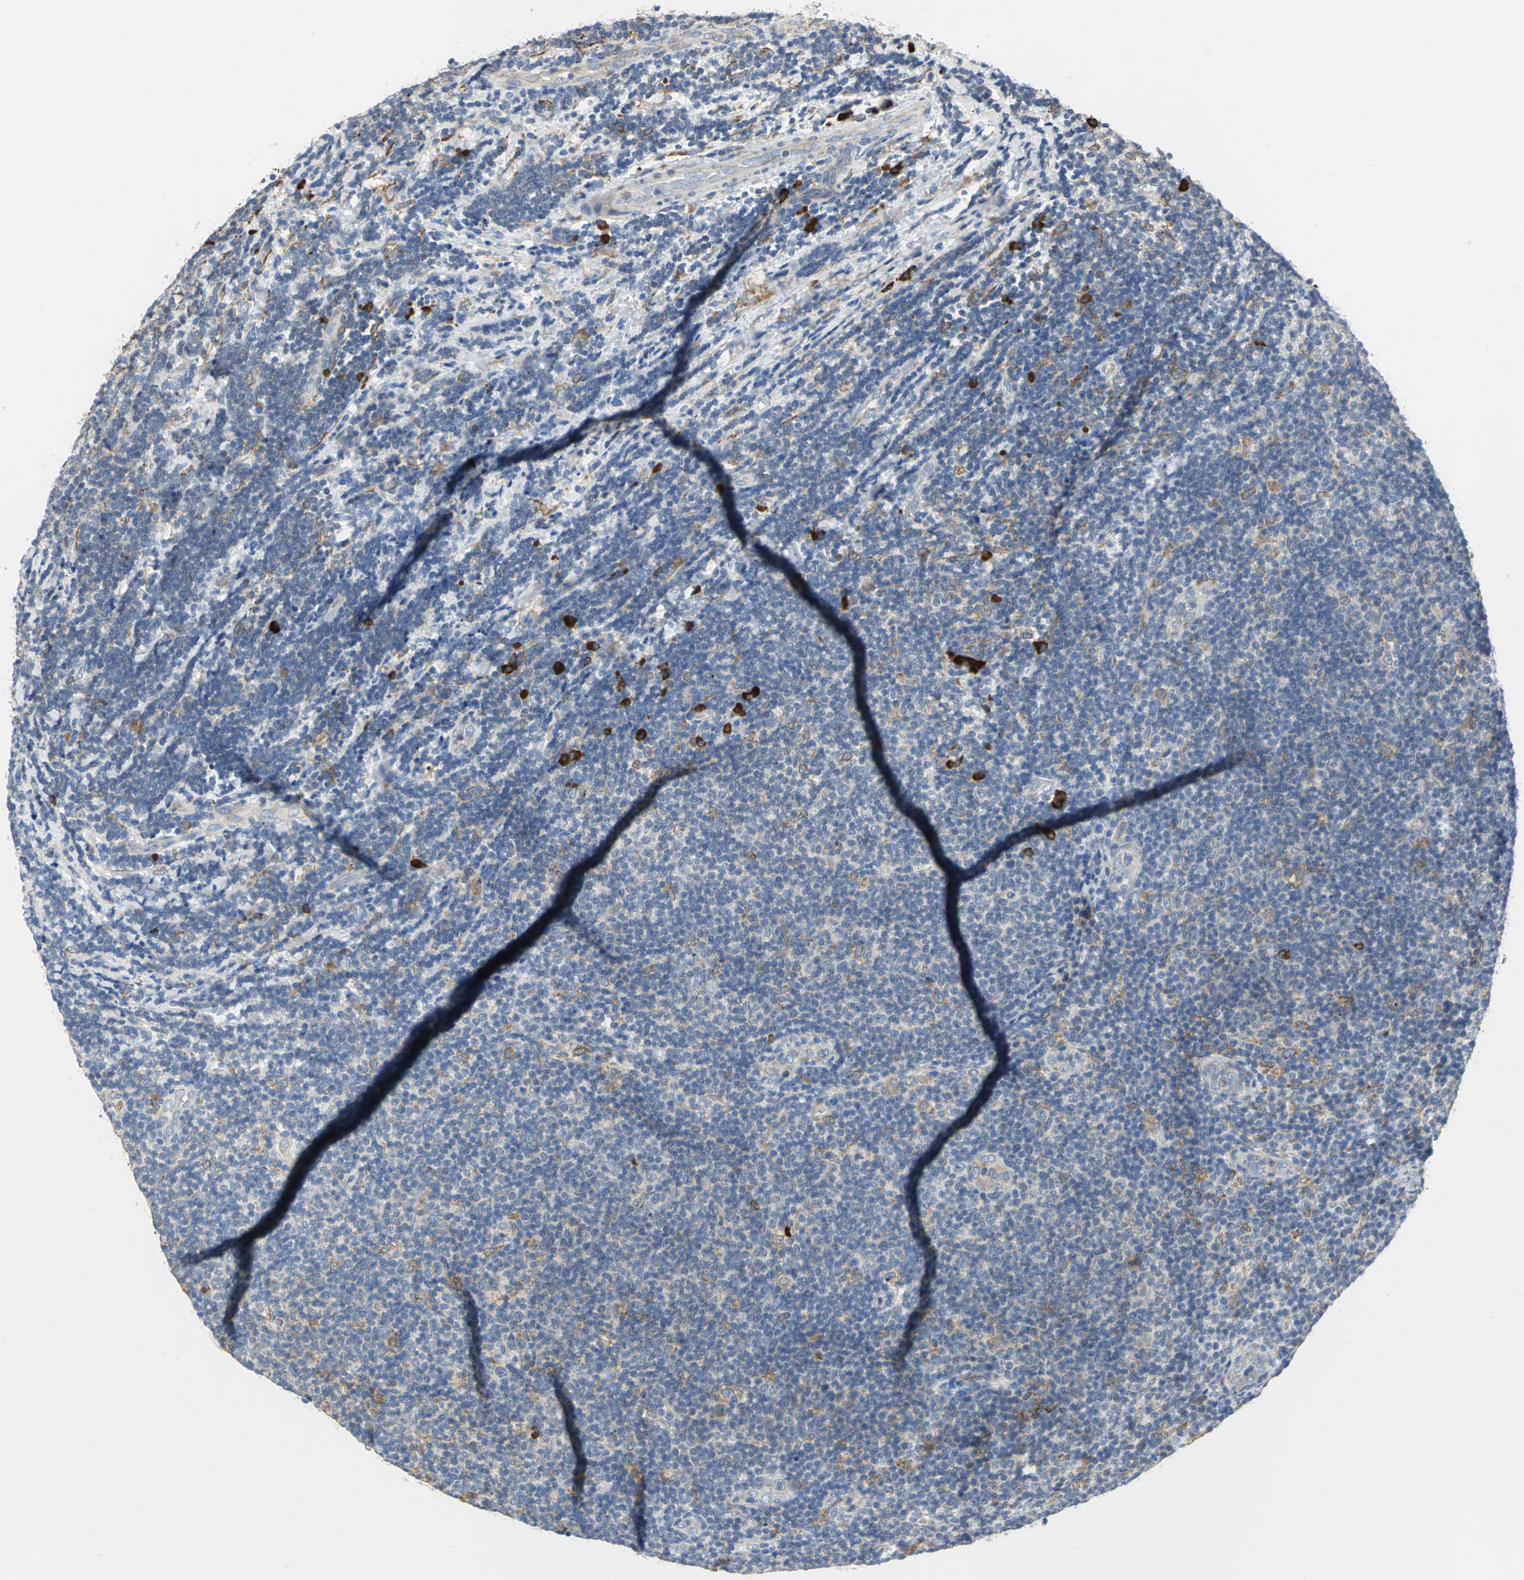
{"staining": {"intensity": "negative", "quantity": "none", "location": "none"}, "tissue": "lymphoma", "cell_type": "Tumor cells", "image_type": "cancer", "snomed": [{"axis": "morphology", "description": "Malignant lymphoma, non-Hodgkin's type, Low grade"}, {"axis": "topography", "description": "Lymph node"}], "caption": "Immunohistochemistry (IHC) image of human lymphoma stained for a protein (brown), which shows no expression in tumor cells.", "gene": "SDF2L1", "patient": {"sex": "male", "age": 83}}